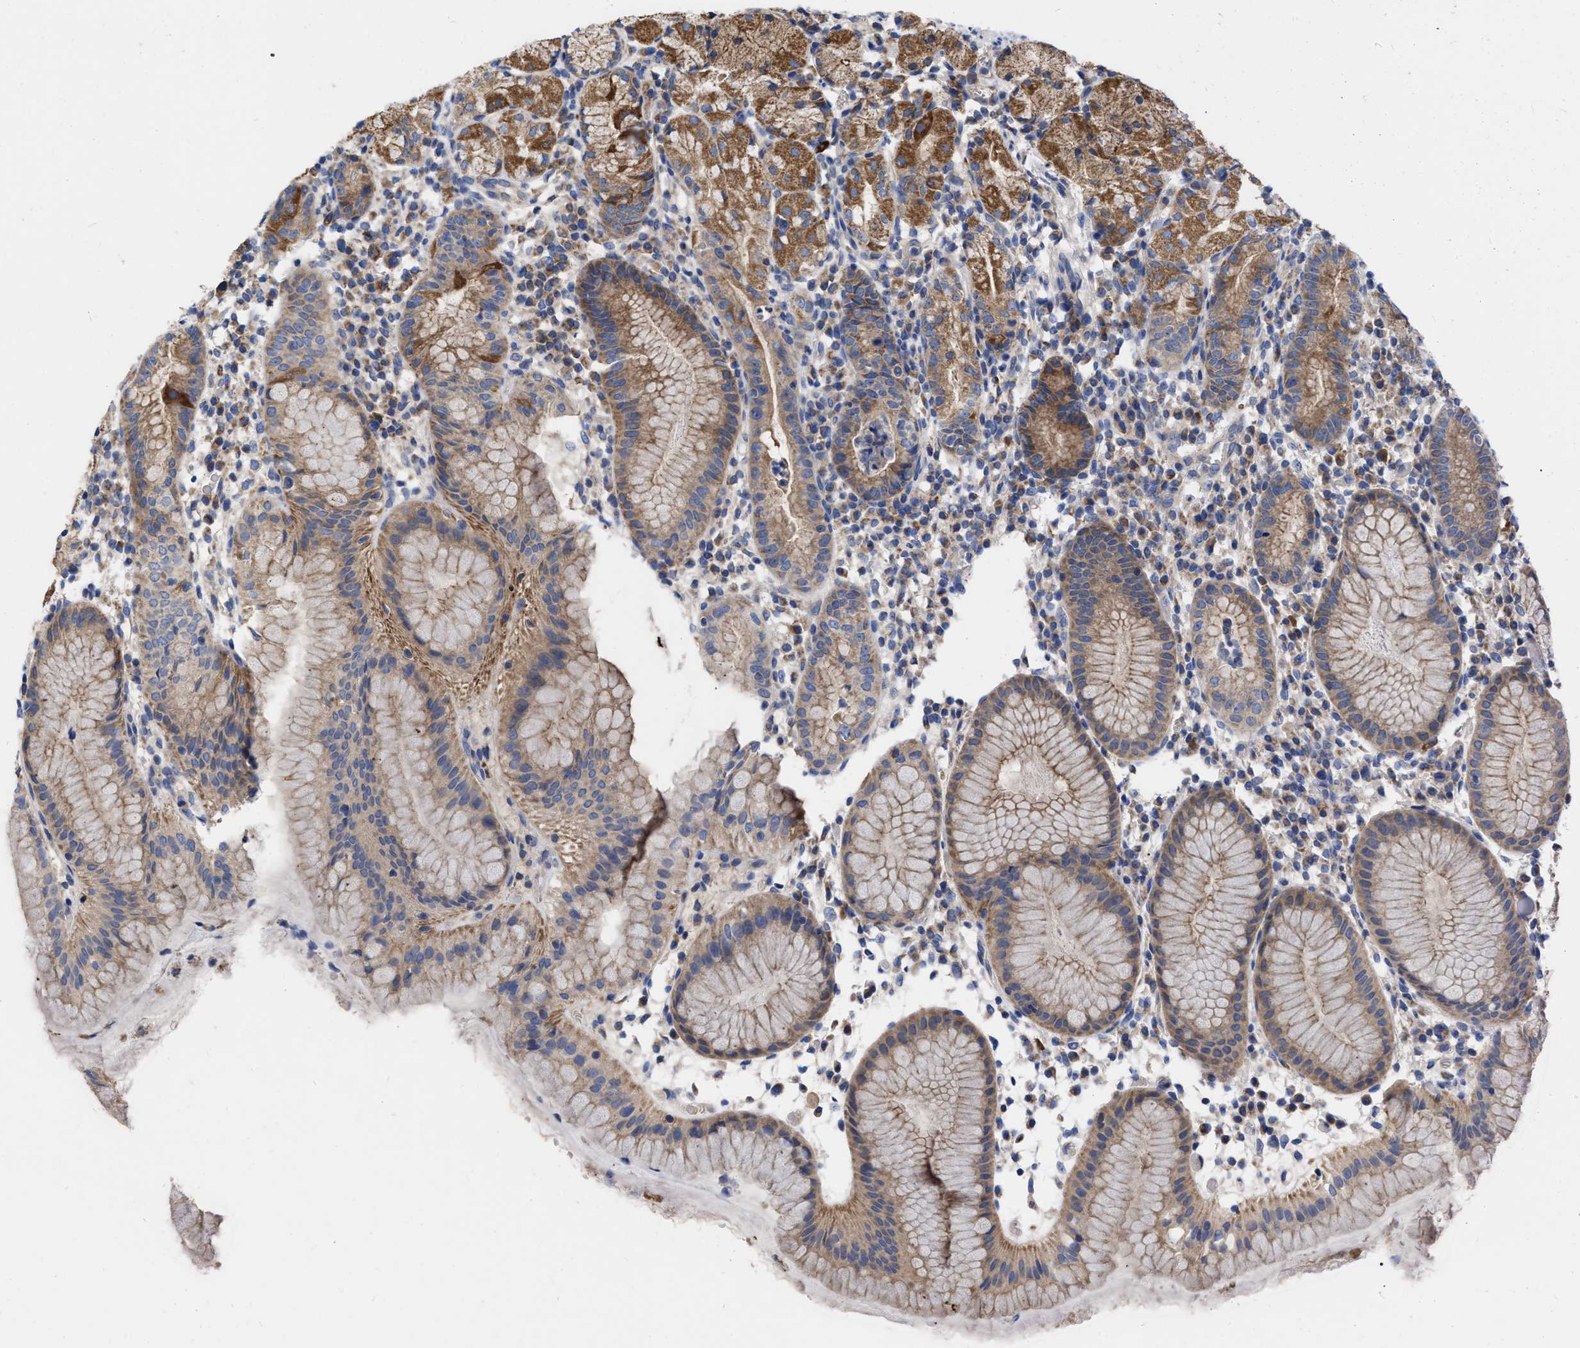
{"staining": {"intensity": "moderate", "quantity": ">75%", "location": "cytoplasmic/membranous"}, "tissue": "stomach", "cell_type": "Glandular cells", "image_type": "normal", "snomed": [{"axis": "morphology", "description": "Normal tissue, NOS"}, {"axis": "topography", "description": "Stomach"}, {"axis": "topography", "description": "Stomach, lower"}], "caption": "A medium amount of moderate cytoplasmic/membranous staining is seen in about >75% of glandular cells in normal stomach.", "gene": "CDKN2C", "patient": {"sex": "female", "age": 75}}